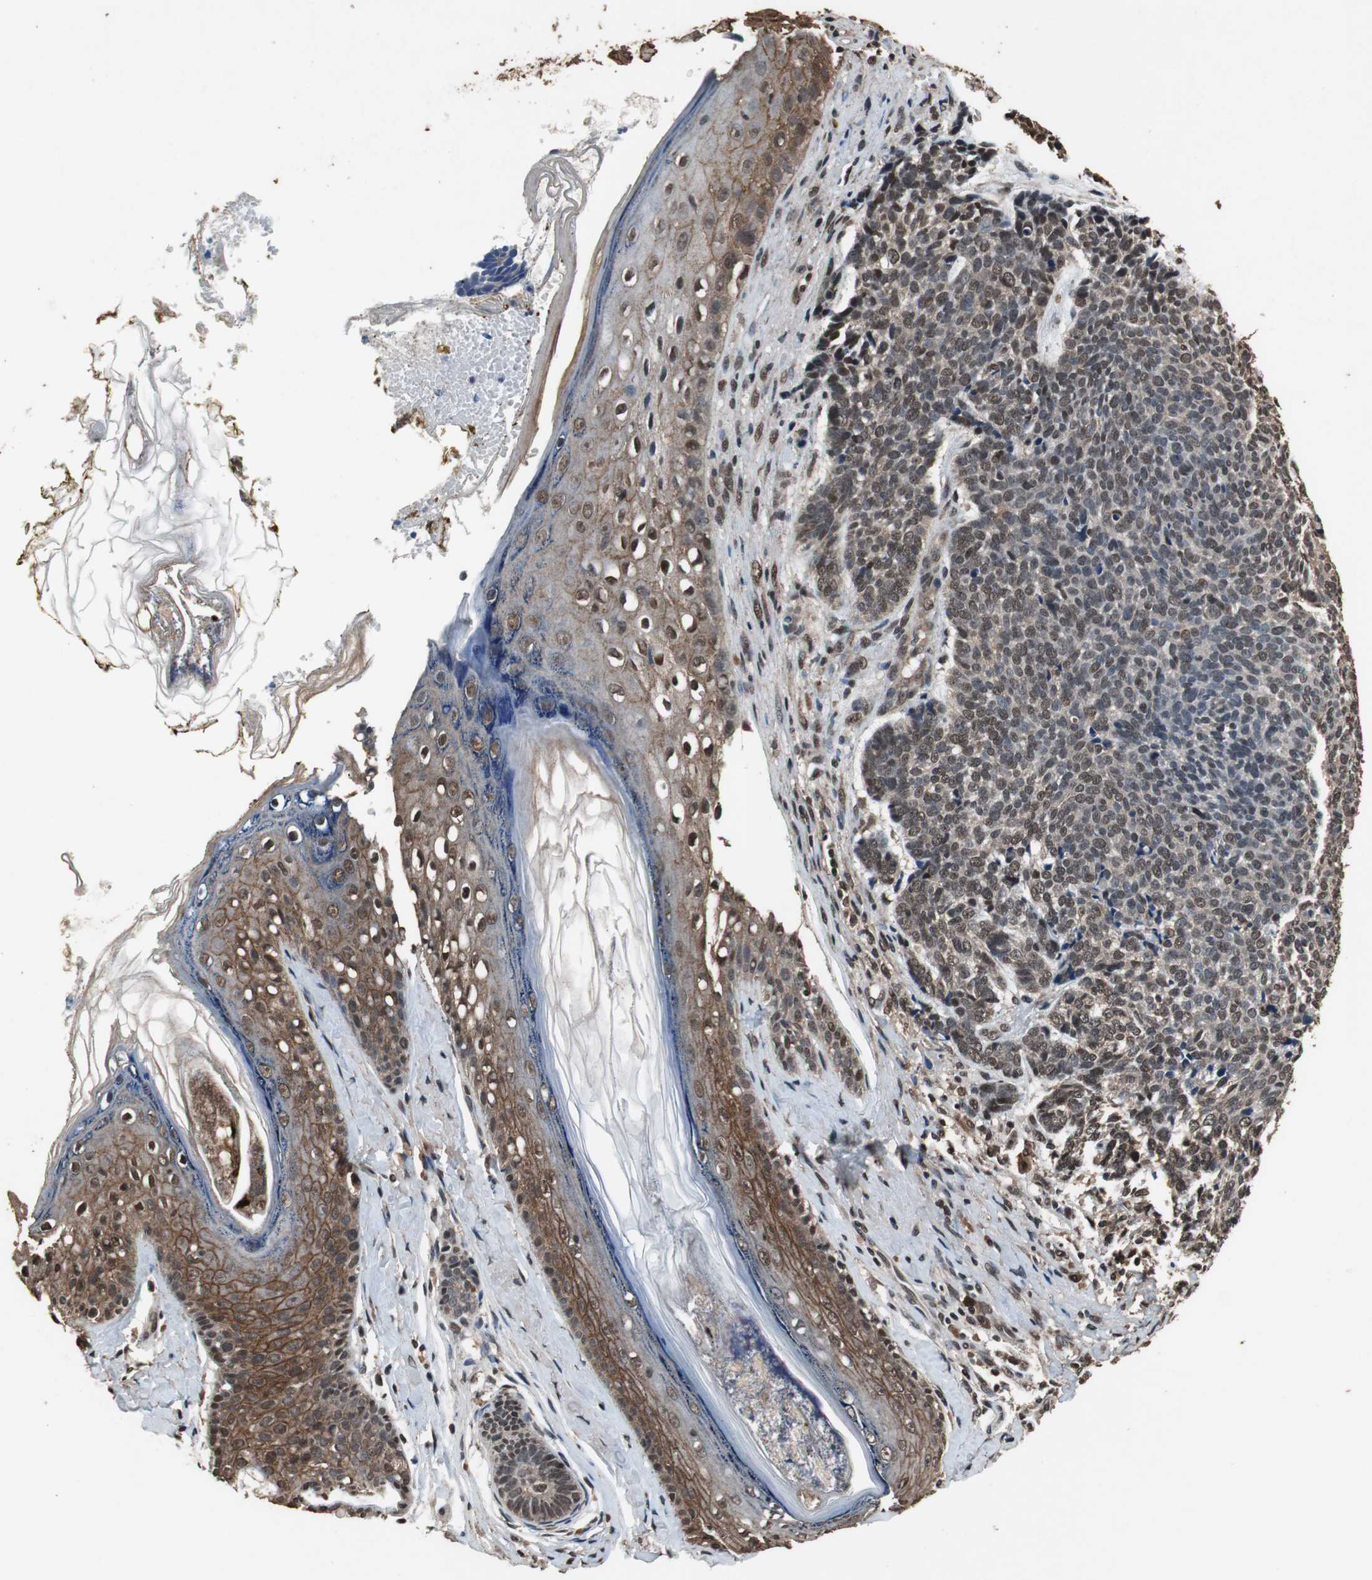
{"staining": {"intensity": "moderate", "quantity": ">75%", "location": "cytoplasmic/membranous,nuclear"}, "tissue": "skin cancer", "cell_type": "Tumor cells", "image_type": "cancer", "snomed": [{"axis": "morphology", "description": "Basal cell carcinoma"}, {"axis": "topography", "description": "Skin"}], "caption": "IHC (DAB) staining of human skin cancer (basal cell carcinoma) shows moderate cytoplasmic/membranous and nuclear protein staining in about >75% of tumor cells. The protein of interest is stained brown, and the nuclei are stained in blue (DAB (3,3'-diaminobenzidine) IHC with brightfield microscopy, high magnification).", "gene": "ZNF18", "patient": {"sex": "male", "age": 84}}